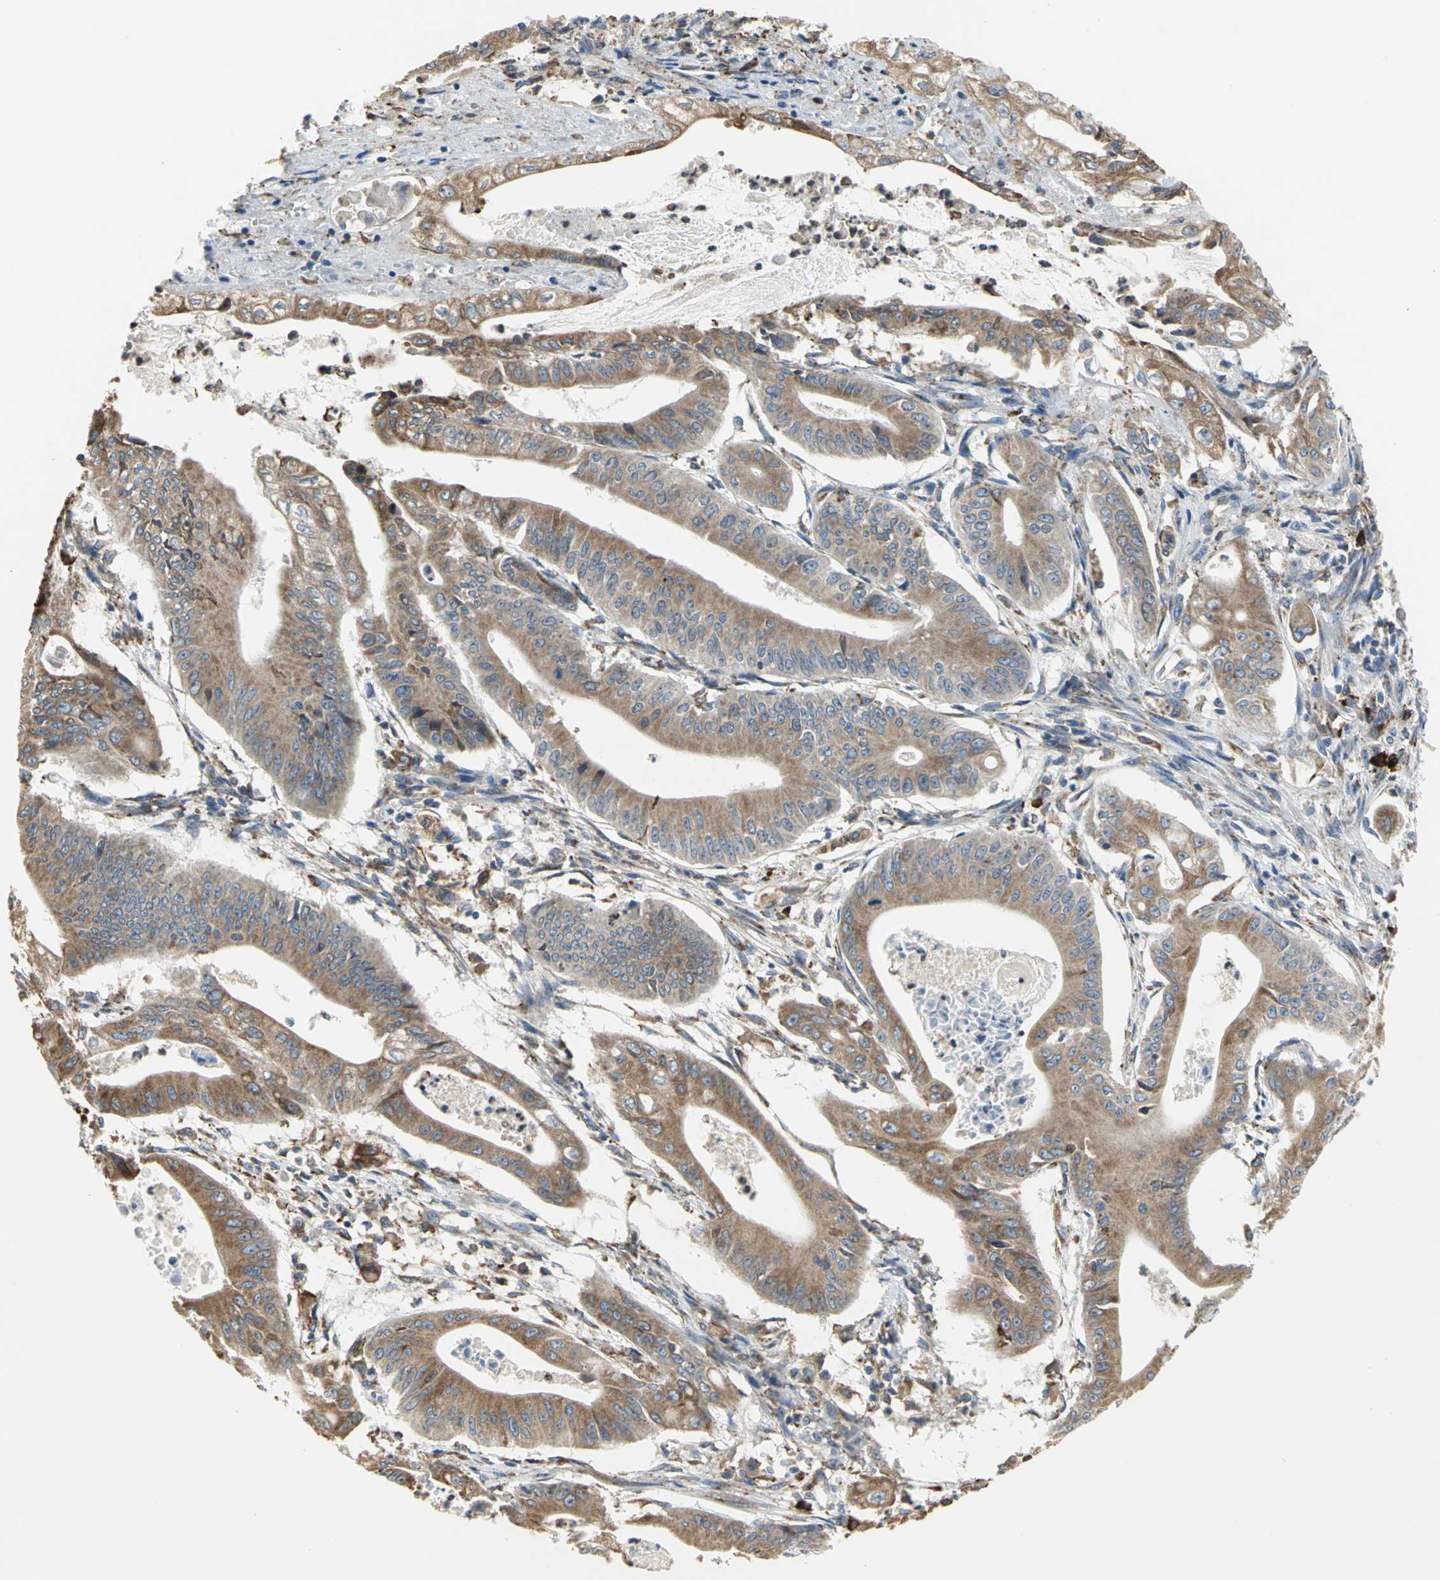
{"staining": {"intensity": "moderate", "quantity": ">75%", "location": "cytoplasmic/membranous"}, "tissue": "pancreatic cancer", "cell_type": "Tumor cells", "image_type": "cancer", "snomed": [{"axis": "morphology", "description": "Normal tissue, NOS"}, {"axis": "topography", "description": "Lymph node"}], "caption": "Tumor cells reveal moderate cytoplasmic/membranous expression in about >75% of cells in pancreatic cancer. The staining is performed using DAB (3,3'-diaminobenzidine) brown chromogen to label protein expression. The nuclei are counter-stained blue using hematoxylin.", "gene": "SDF2L1", "patient": {"sex": "male", "age": 62}}